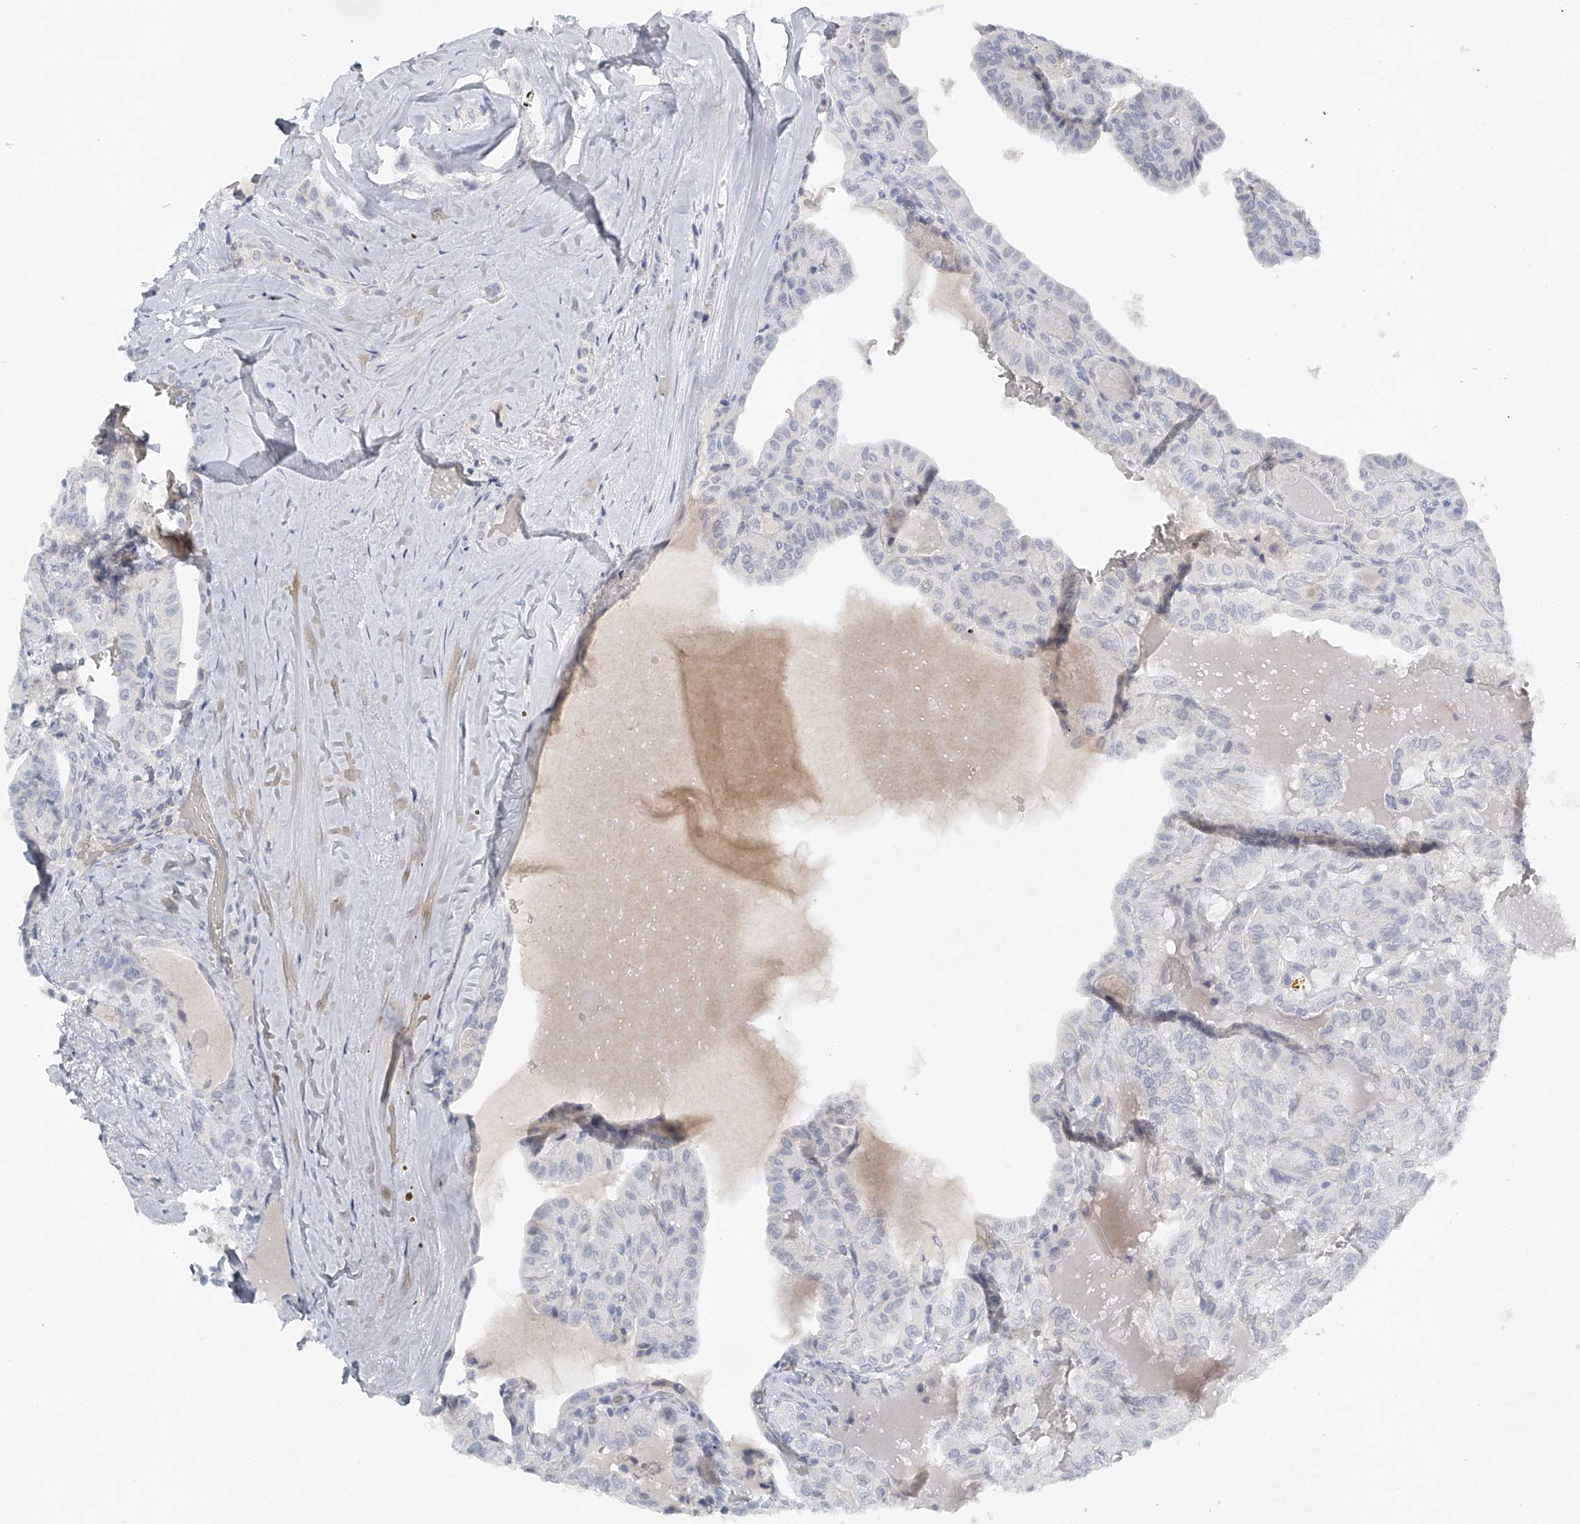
{"staining": {"intensity": "negative", "quantity": "none", "location": "none"}, "tissue": "head and neck cancer", "cell_type": "Tumor cells", "image_type": "cancer", "snomed": [{"axis": "morphology", "description": "Squamous cell carcinoma, NOS"}, {"axis": "topography", "description": "Oral tissue"}, {"axis": "topography", "description": "Head-Neck"}], "caption": "Micrograph shows no significant protein positivity in tumor cells of head and neck cancer (squamous cell carcinoma). (Brightfield microscopy of DAB (3,3'-diaminobenzidine) immunohistochemistry (IHC) at high magnification).", "gene": "FAT2", "patient": {"sex": "female", "age": 50}}